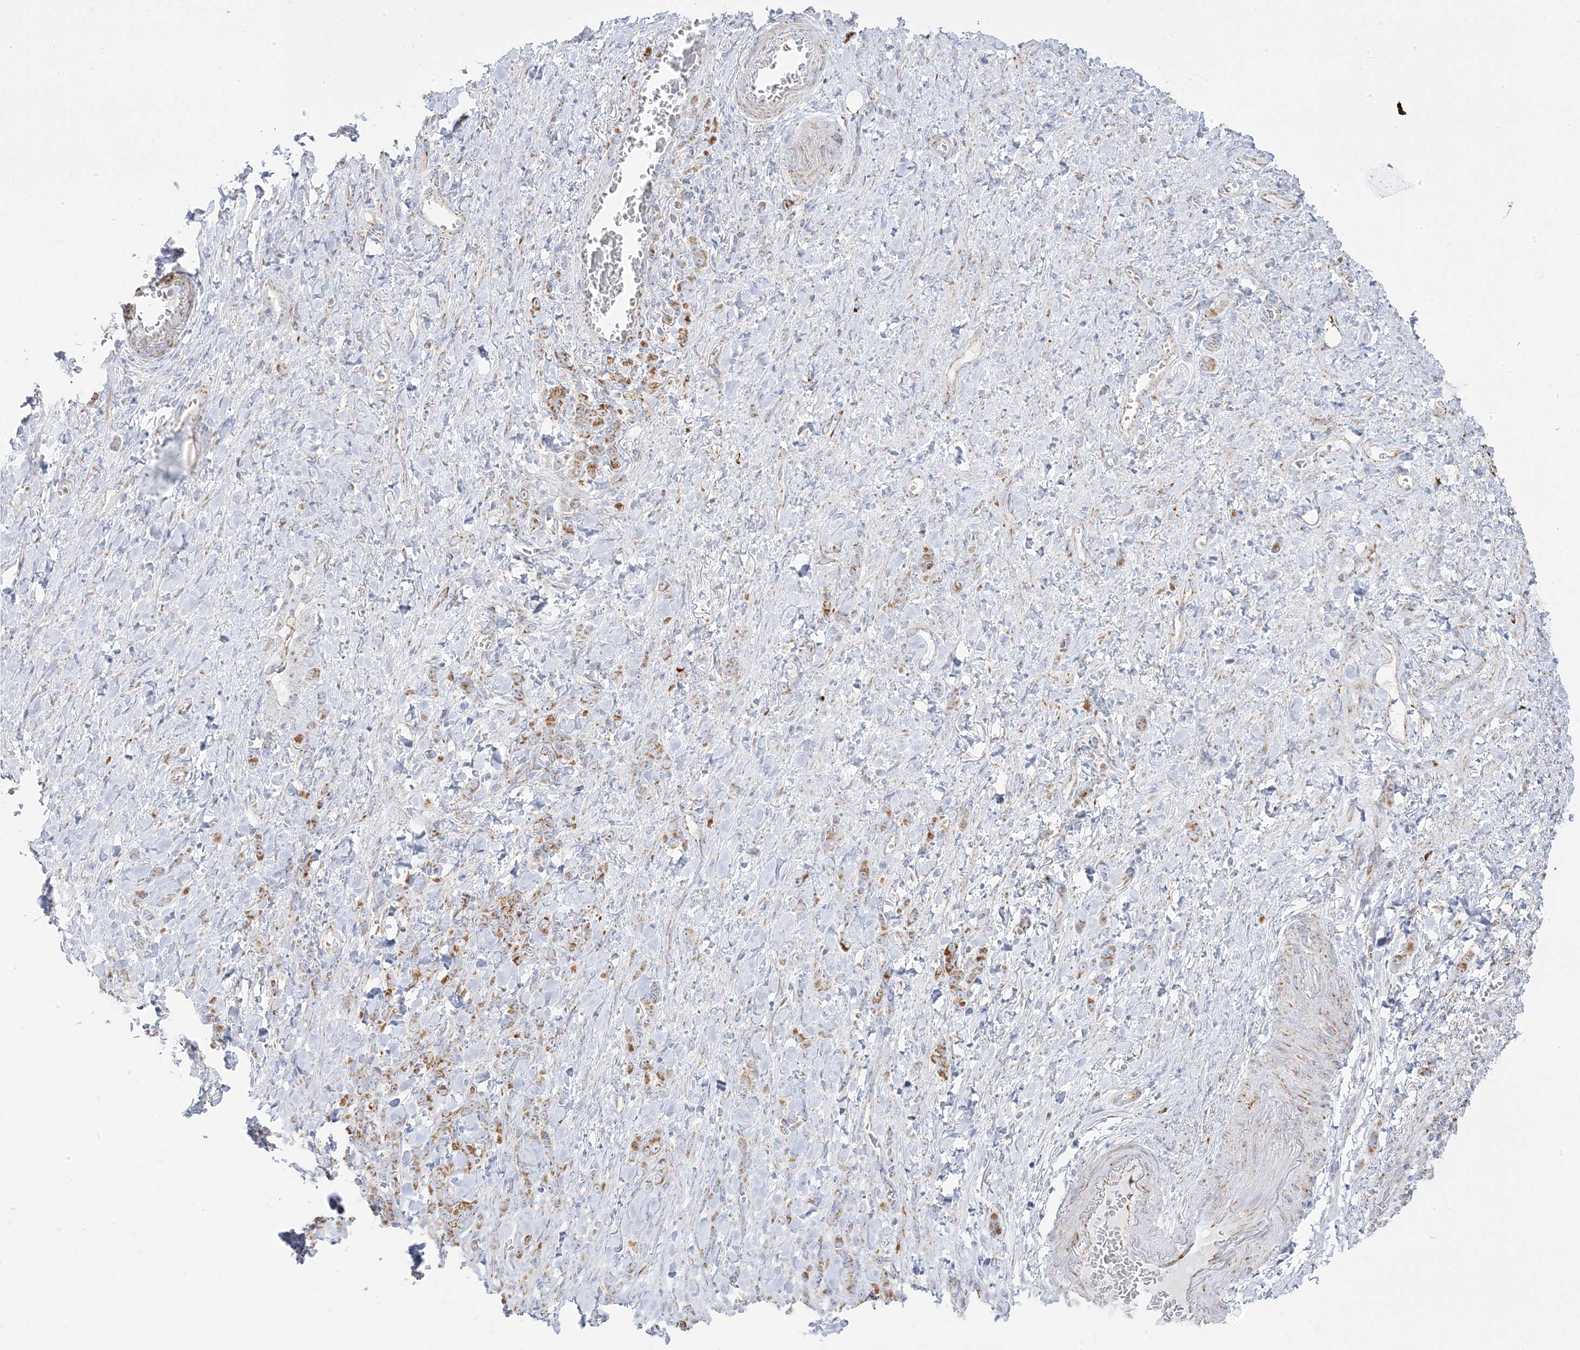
{"staining": {"intensity": "moderate", "quantity": ">75%", "location": "cytoplasmic/membranous"}, "tissue": "stomach cancer", "cell_type": "Tumor cells", "image_type": "cancer", "snomed": [{"axis": "morphology", "description": "Normal tissue, NOS"}, {"axis": "morphology", "description": "Adenocarcinoma, NOS"}, {"axis": "topography", "description": "Stomach"}], "caption": "Protein staining demonstrates moderate cytoplasmic/membranous staining in approximately >75% of tumor cells in adenocarcinoma (stomach).", "gene": "PCCB", "patient": {"sex": "male", "age": 82}}